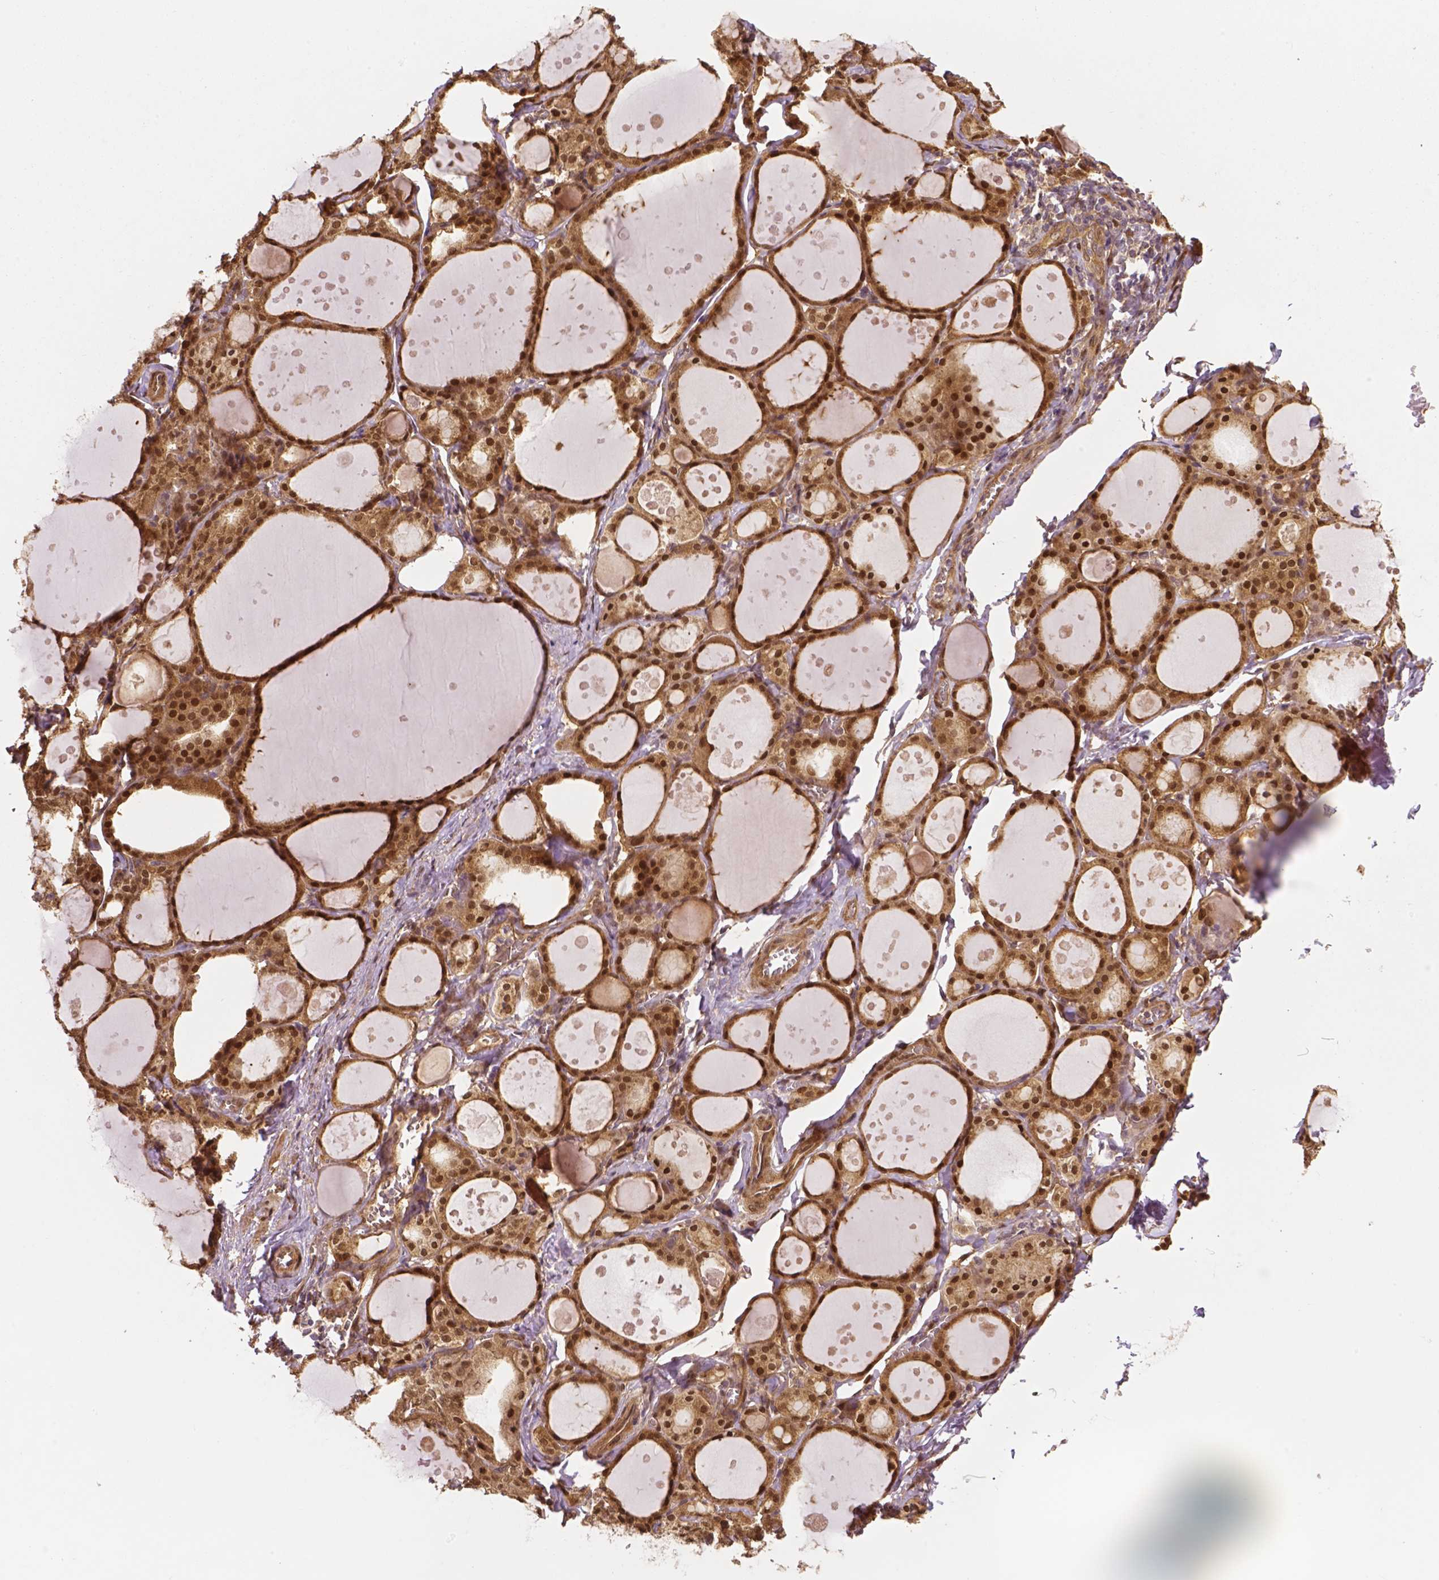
{"staining": {"intensity": "strong", "quantity": ">75%", "location": "cytoplasmic/membranous,nuclear"}, "tissue": "thyroid gland", "cell_type": "Glandular cells", "image_type": "normal", "snomed": [{"axis": "morphology", "description": "Normal tissue, NOS"}, {"axis": "topography", "description": "Thyroid gland"}], "caption": "Brown immunohistochemical staining in normal human thyroid gland reveals strong cytoplasmic/membranous,nuclear positivity in approximately >75% of glandular cells.", "gene": "YAP1", "patient": {"sex": "male", "age": 68}}